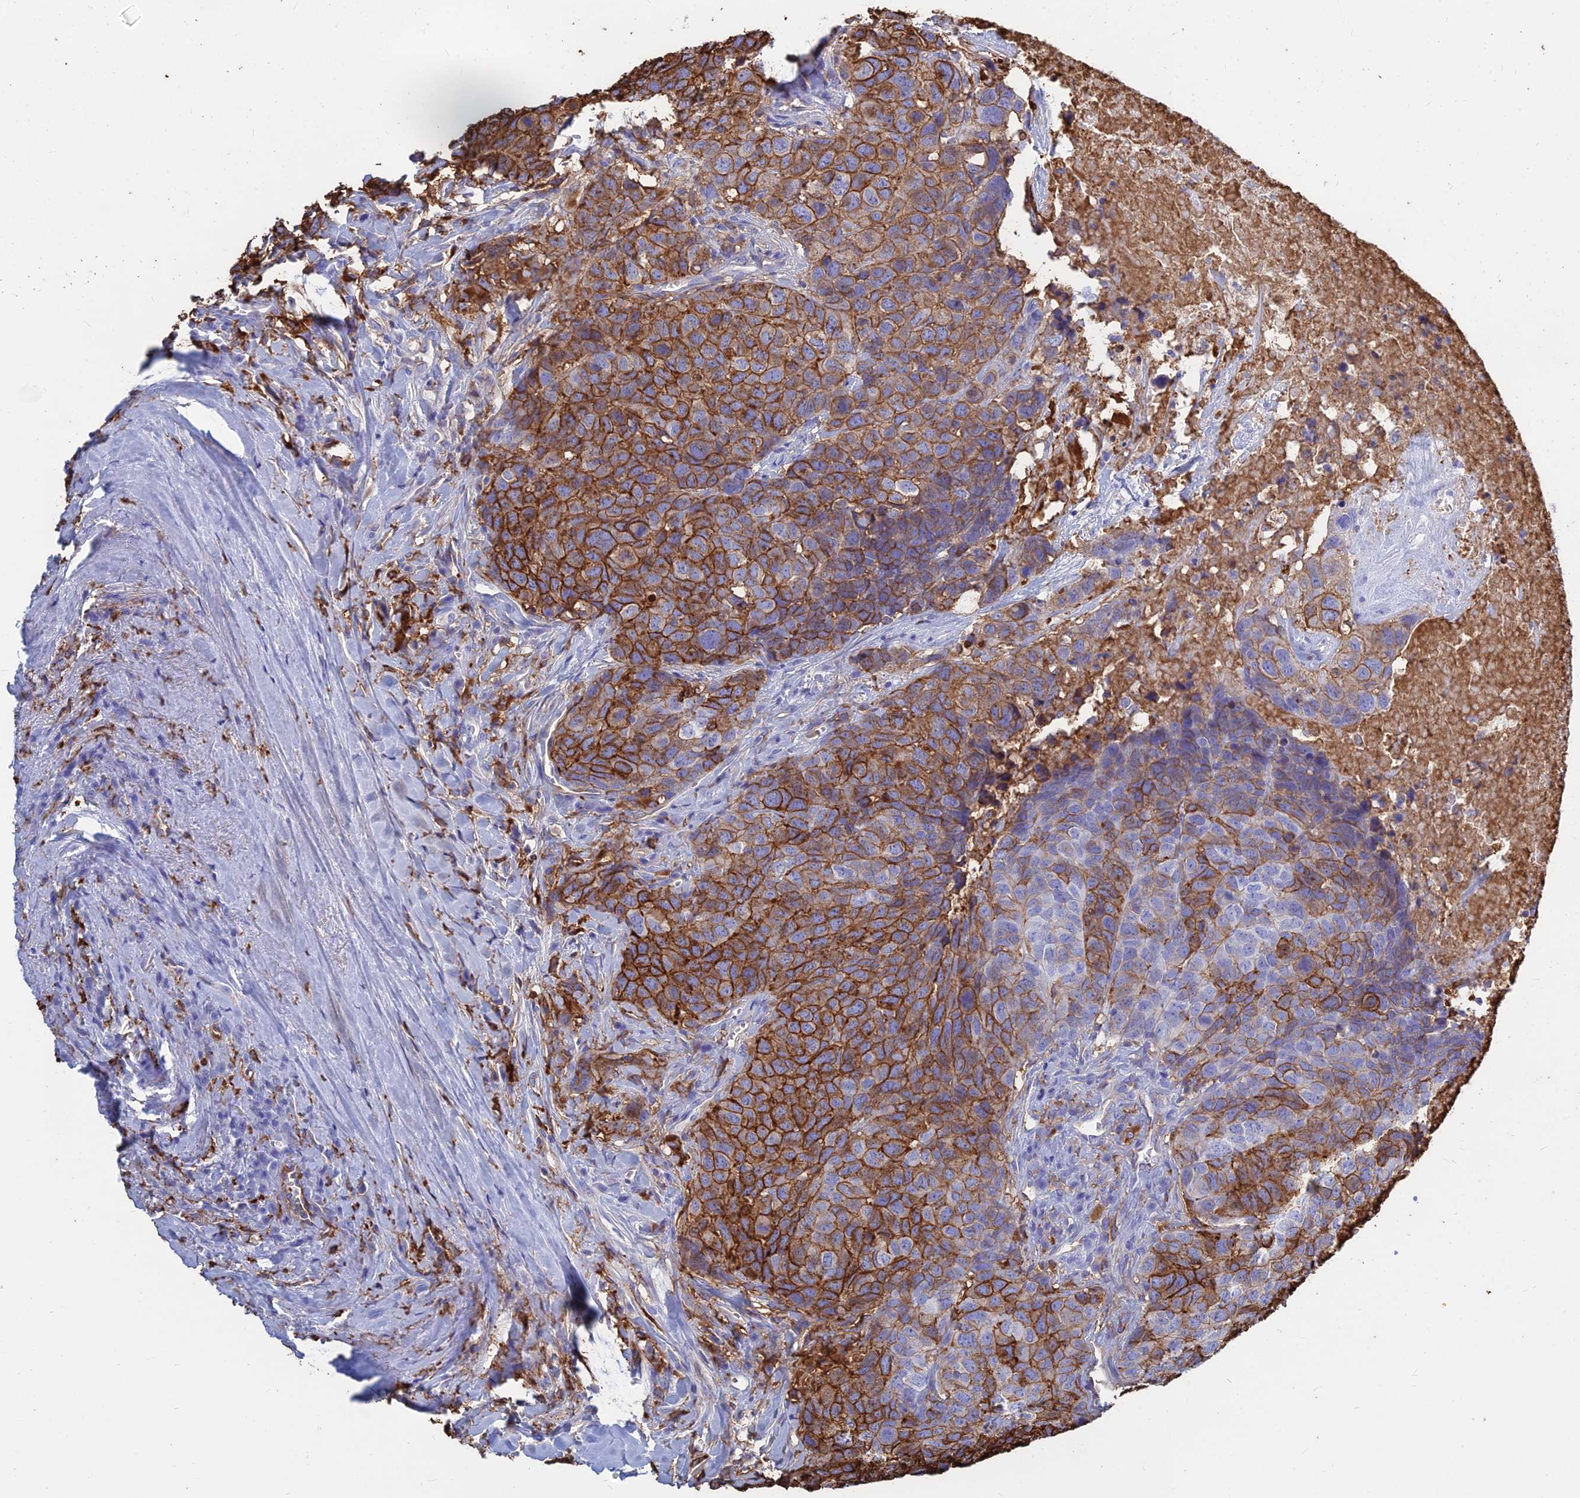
{"staining": {"intensity": "strong", "quantity": ">75%", "location": "cytoplasmic/membranous"}, "tissue": "head and neck cancer", "cell_type": "Tumor cells", "image_type": "cancer", "snomed": [{"axis": "morphology", "description": "Squamous cell carcinoma, NOS"}, {"axis": "topography", "description": "Head-Neck"}], "caption": "Immunohistochemical staining of squamous cell carcinoma (head and neck) demonstrates high levels of strong cytoplasmic/membranous expression in about >75% of tumor cells.", "gene": "HLA-DRB1", "patient": {"sex": "male", "age": 66}}